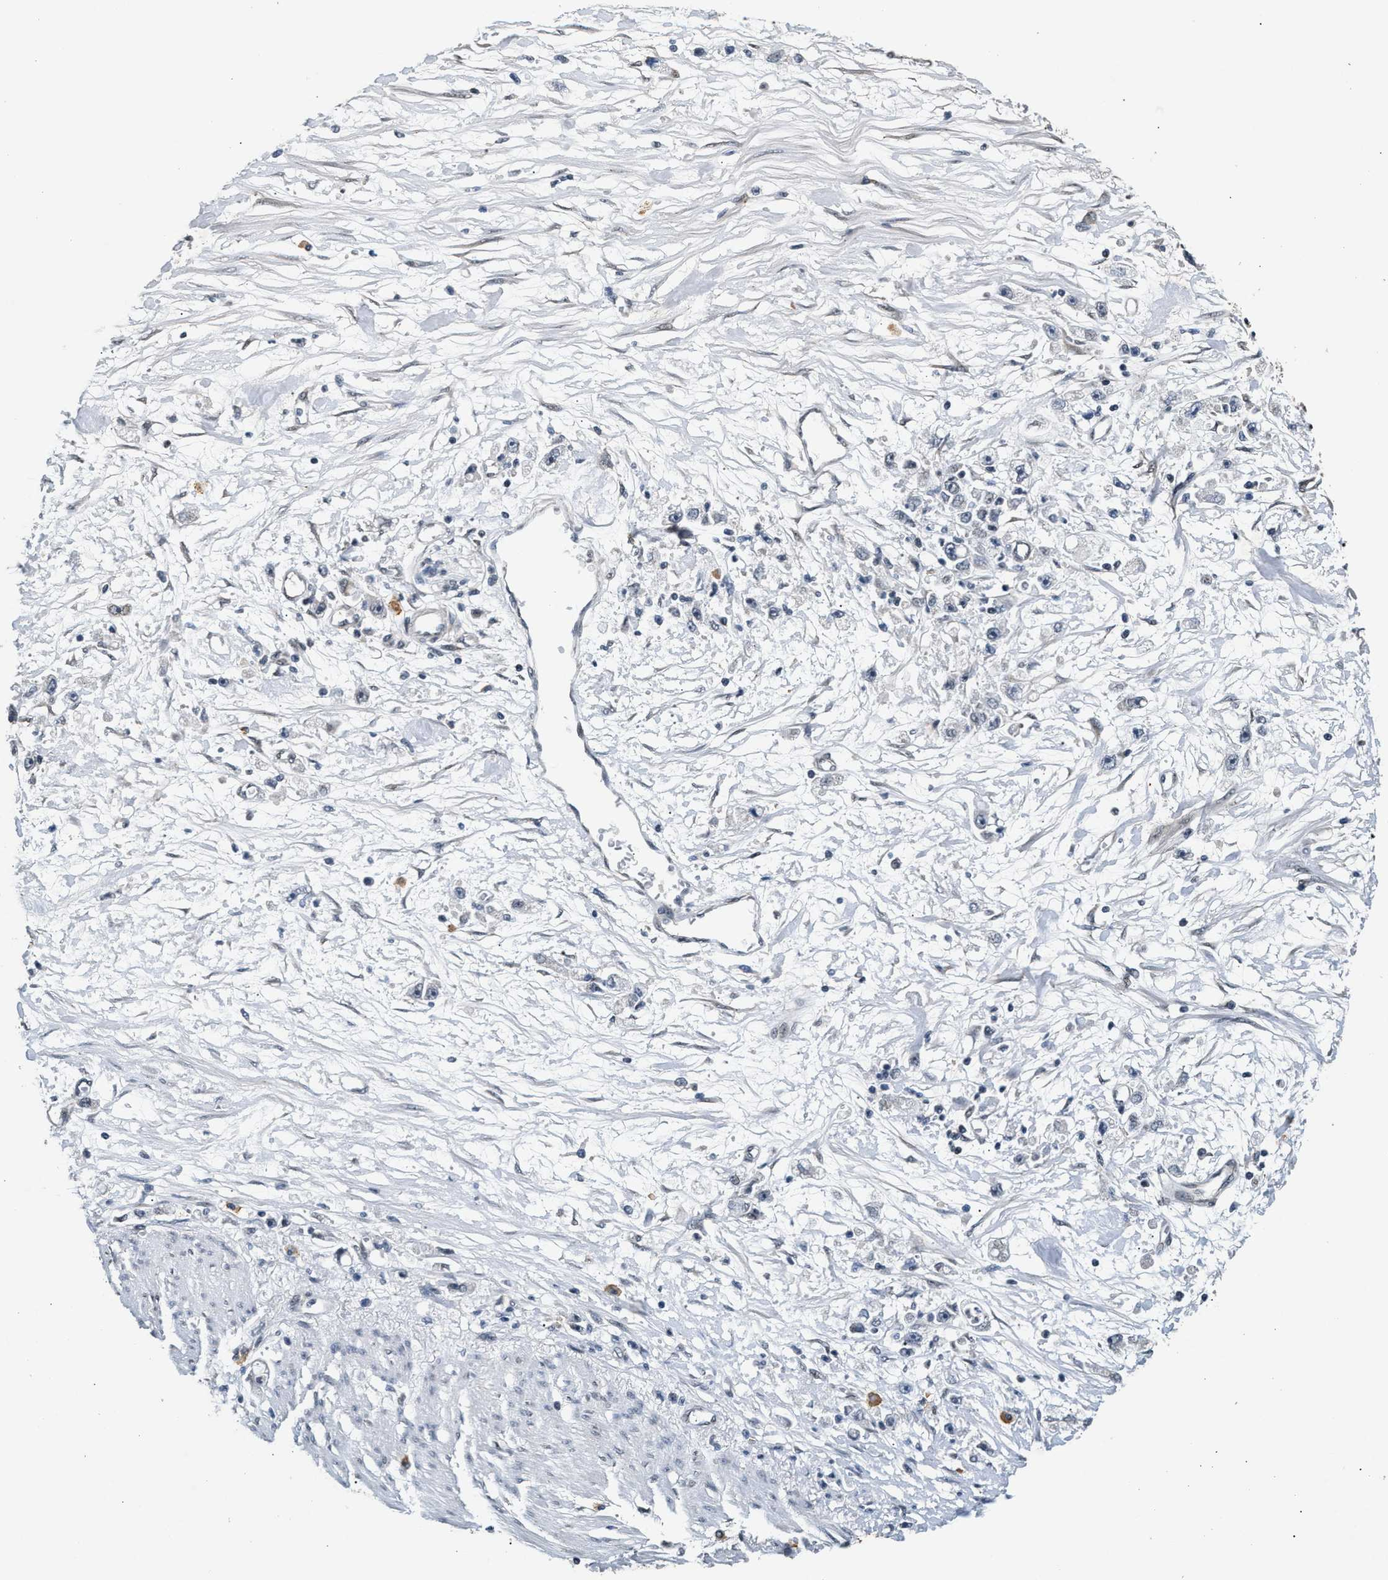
{"staining": {"intensity": "negative", "quantity": "none", "location": "none"}, "tissue": "stomach cancer", "cell_type": "Tumor cells", "image_type": "cancer", "snomed": [{"axis": "morphology", "description": "Adenocarcinoma, NOS"}, {"axis": "topography", "description": "Stomach"}], "caption": "The immunohistochemistry image has no significant expression in tumor cells of stomach cancer (adenocarcinoma) tissue.", "gene": "RBM33", "patient": {"sex": "female", "age": 59}}